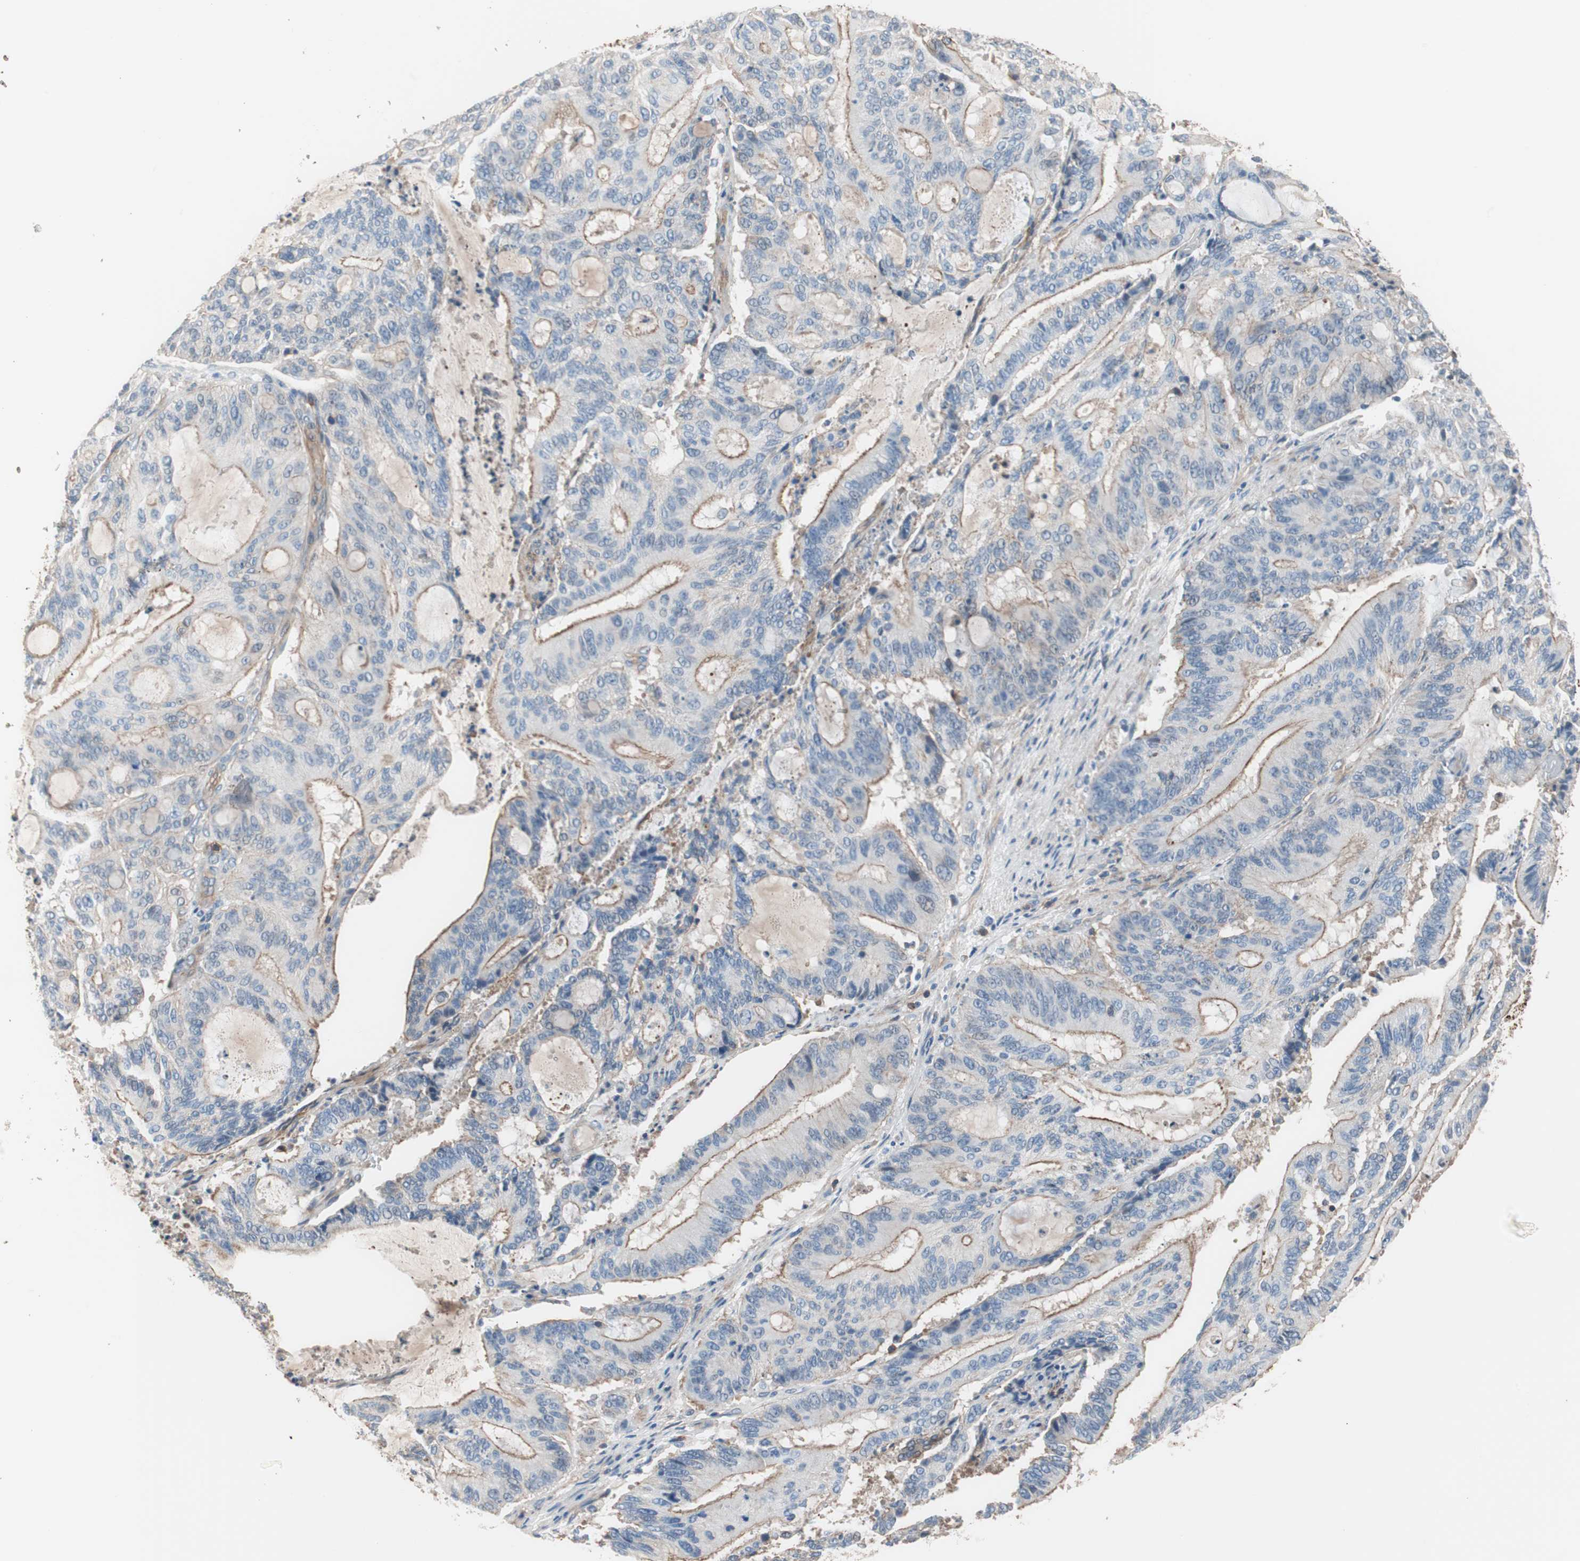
{"staining": {"intensity": "weak", "quantity": "<25%", "location": "cytoplasmic/membranous"}, "tissue": "liver cancer", "cell_type": "Tumor cells", "image_type": "cancer", "snomed": [{"axis": "morphology", "description": "Cholangiocarcinoma"}, {"axis": "topography", "description": "Liver"}], "caption": "The histopathology image demonstrates no staining of tumor cells in liver cholangiocarcinoma.", "gene": "GPR160", "patient": {"sex": "female", "age": 73}}